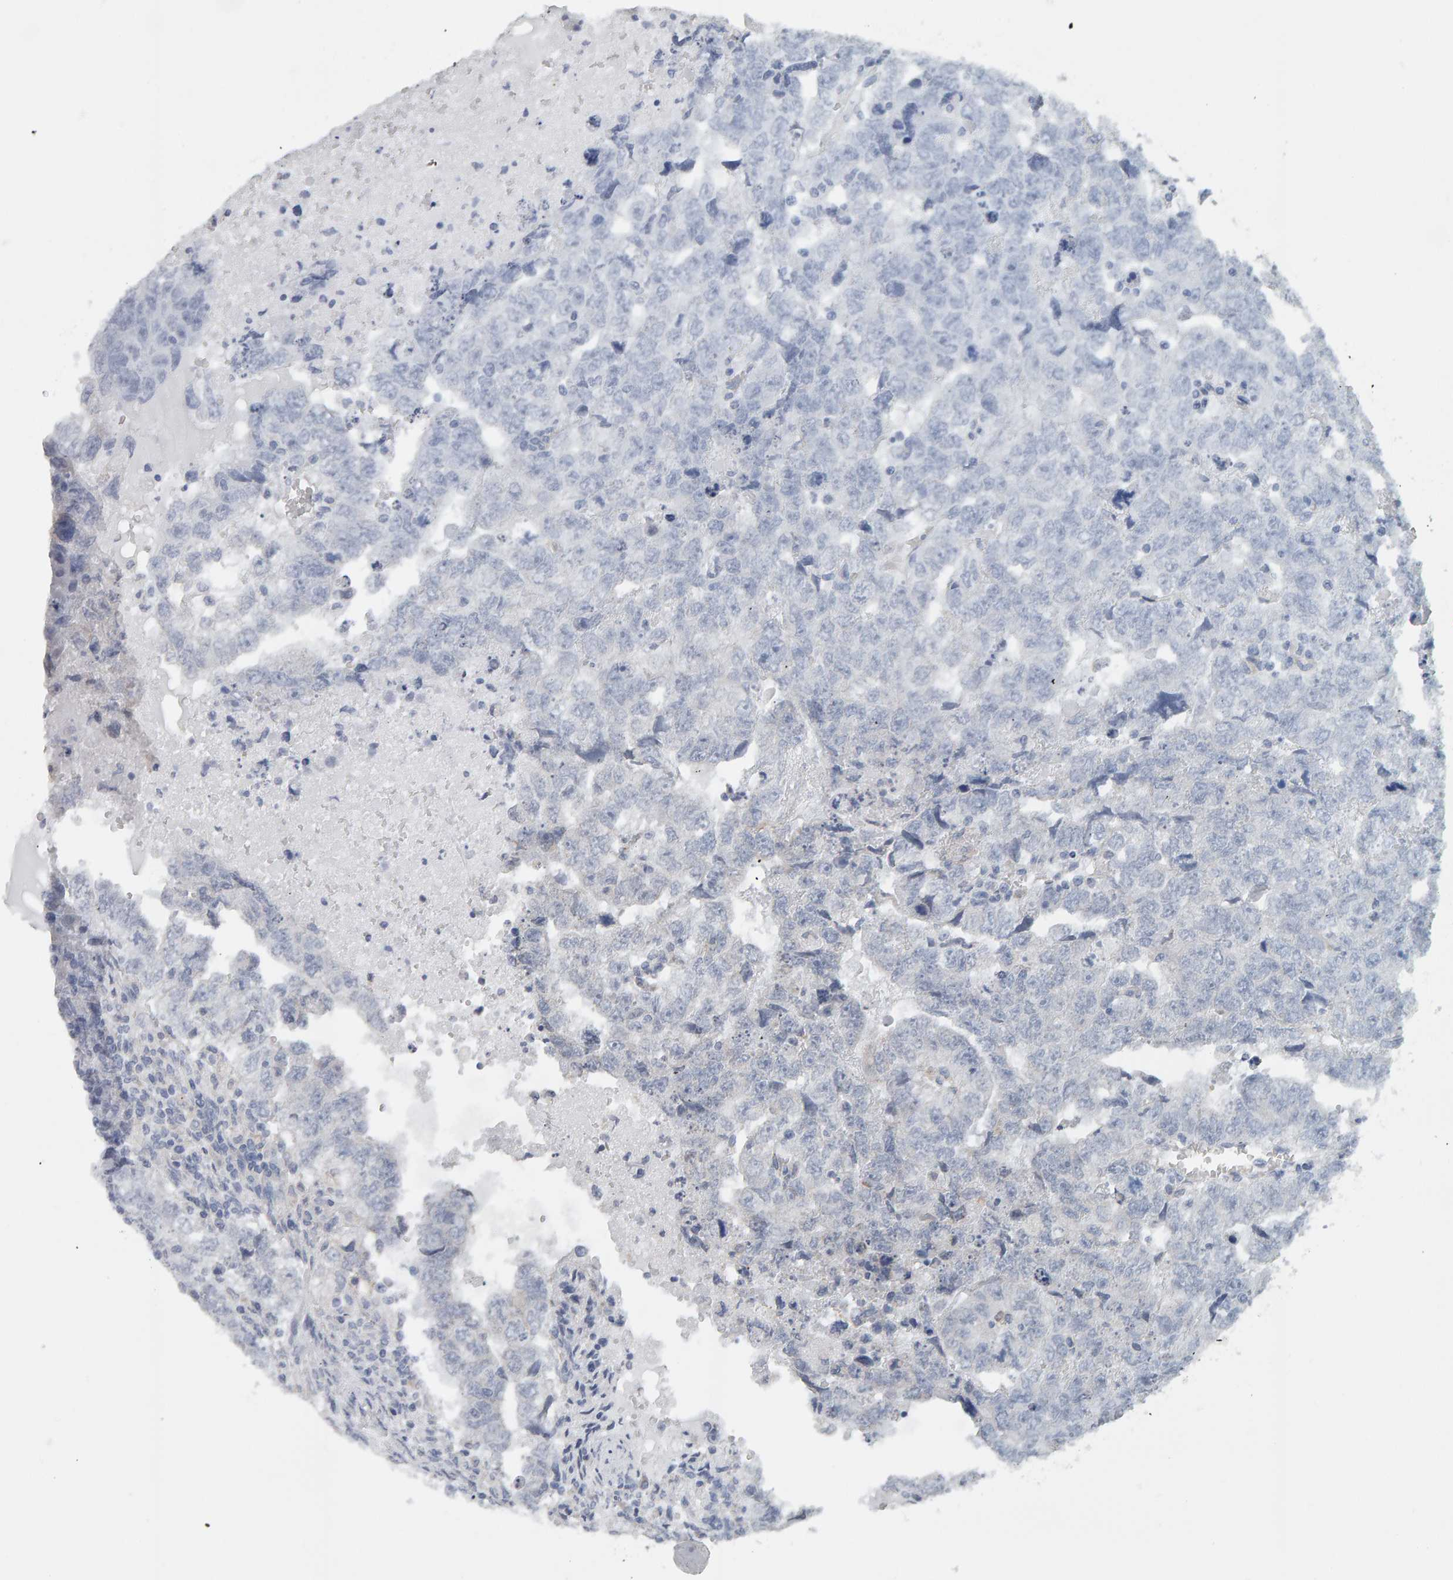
{"staining": {"intensity": "negative", "quantity": "none", "location": "none"}, "tissue": "testis cancer", "cell_type": "Tumor cells", "image_type": "cancer", "snomed": [{"axis": "morphology", "description": "Carcinoma, Embryonal, NOS"}, {"axis": "topography", "description": "Testis"}], "caption": "Immunohistochemistry histopathology image of testis cancer stained for a protein (brown), which exhibits no positivity in tumor cells. Brightfield microscopy of immunohistochemistry (IHC) stained with DAB (brown) and hematoxylin (blue), captured at high magnification.", "gene": "ADHFE1", "patient": {"sex": "male", "age": 36}}